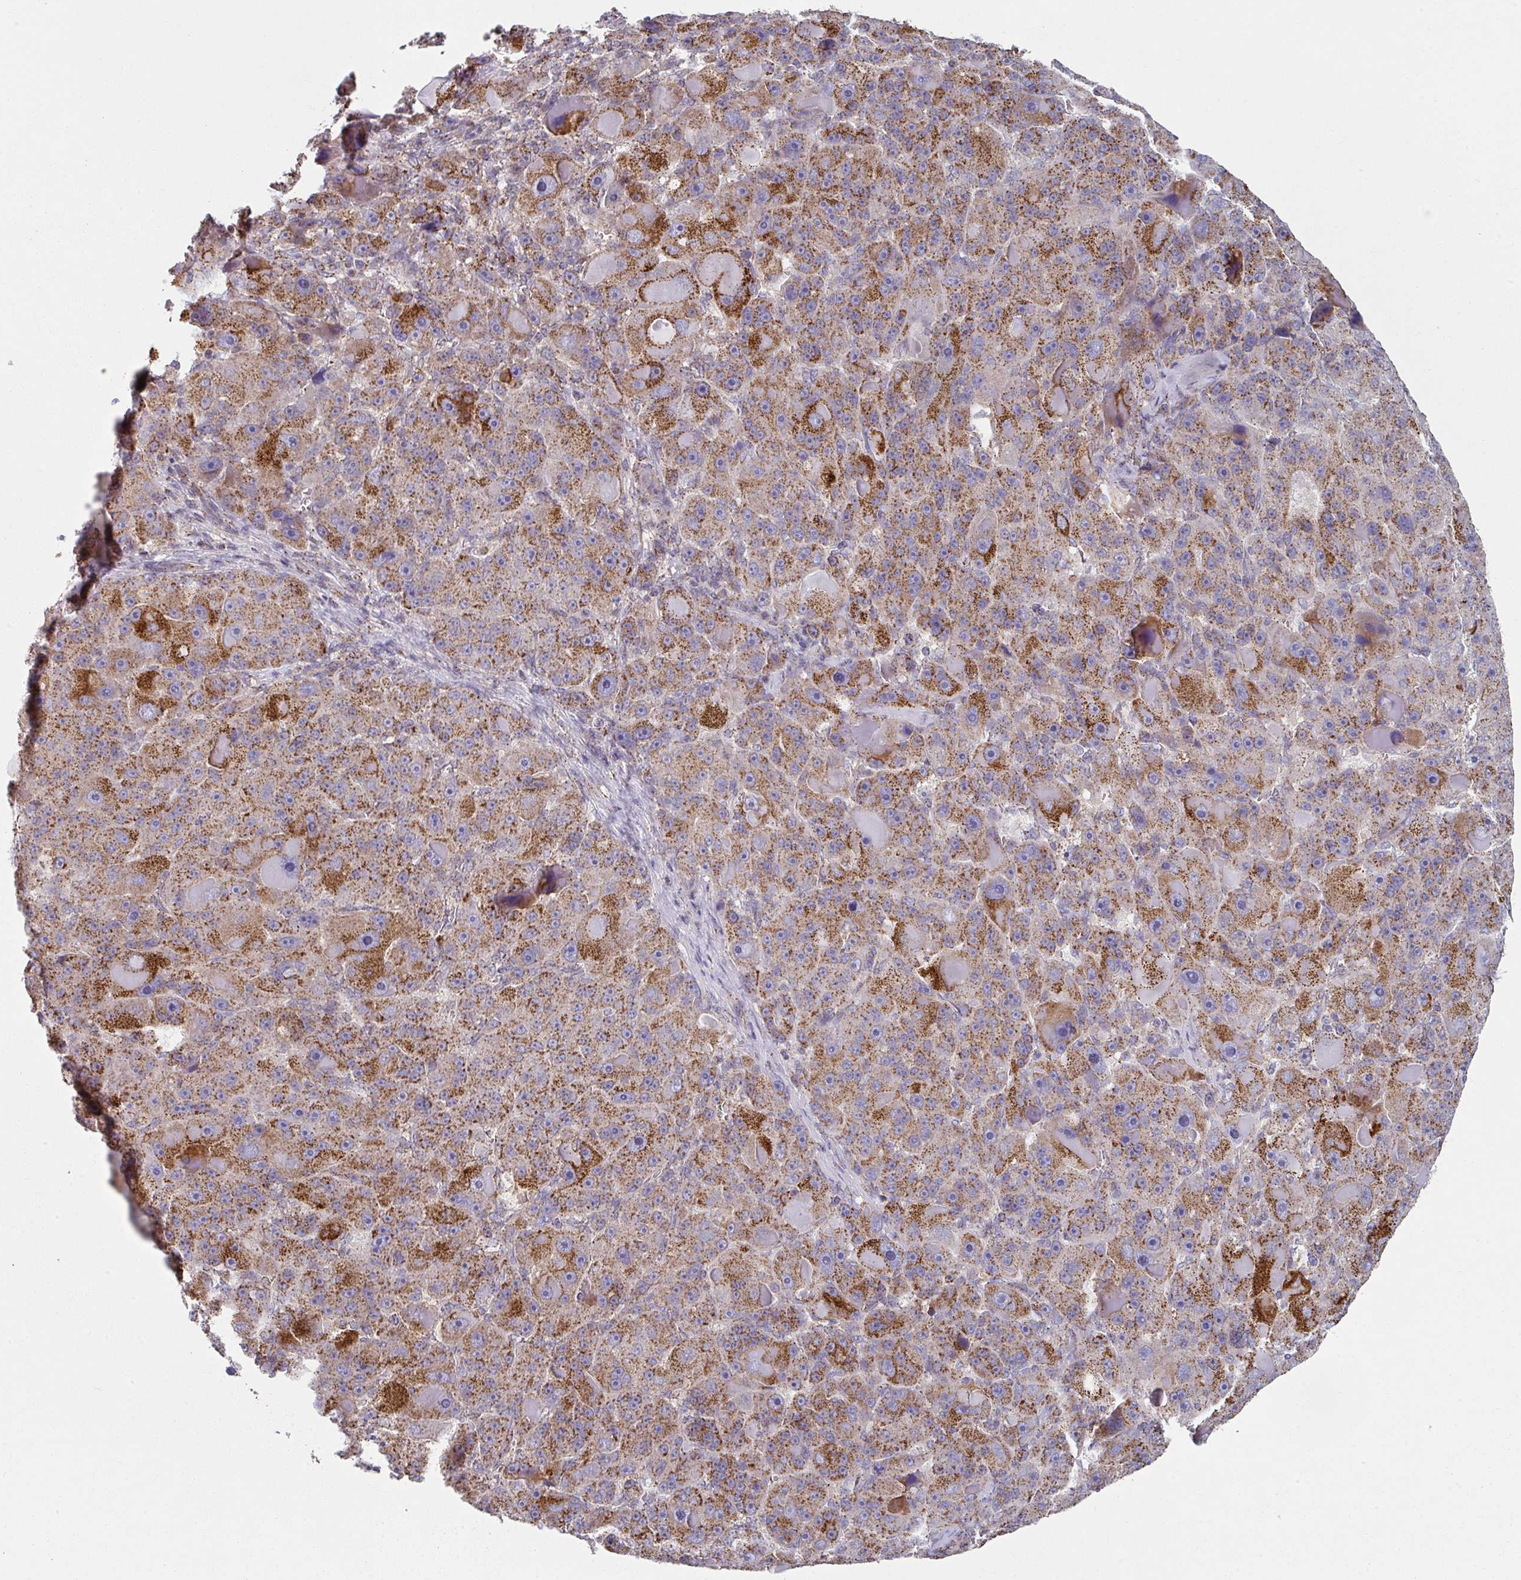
{"staining": {"intensity": "strong", "quantity": ">75%", "location": "cytoplasmic/membranous"}, "tissue": "liver cancer", "cell_type": "Tumor cells", "image_type": "cancer", "snomed": [{"axis": "morphology", "description": "Carcinoma, Hepatocellular, NOS"}, {"axis": "topography", "description": "Liver"}], "caption": "This is an image of IHC staining of liver hepatocellular carcinoma, which shows strong positivity in the cytoplasmic/membranous of tumor cells.", "gene": "CCDC85B", "patient": {"sex": "male", "age": 76}}